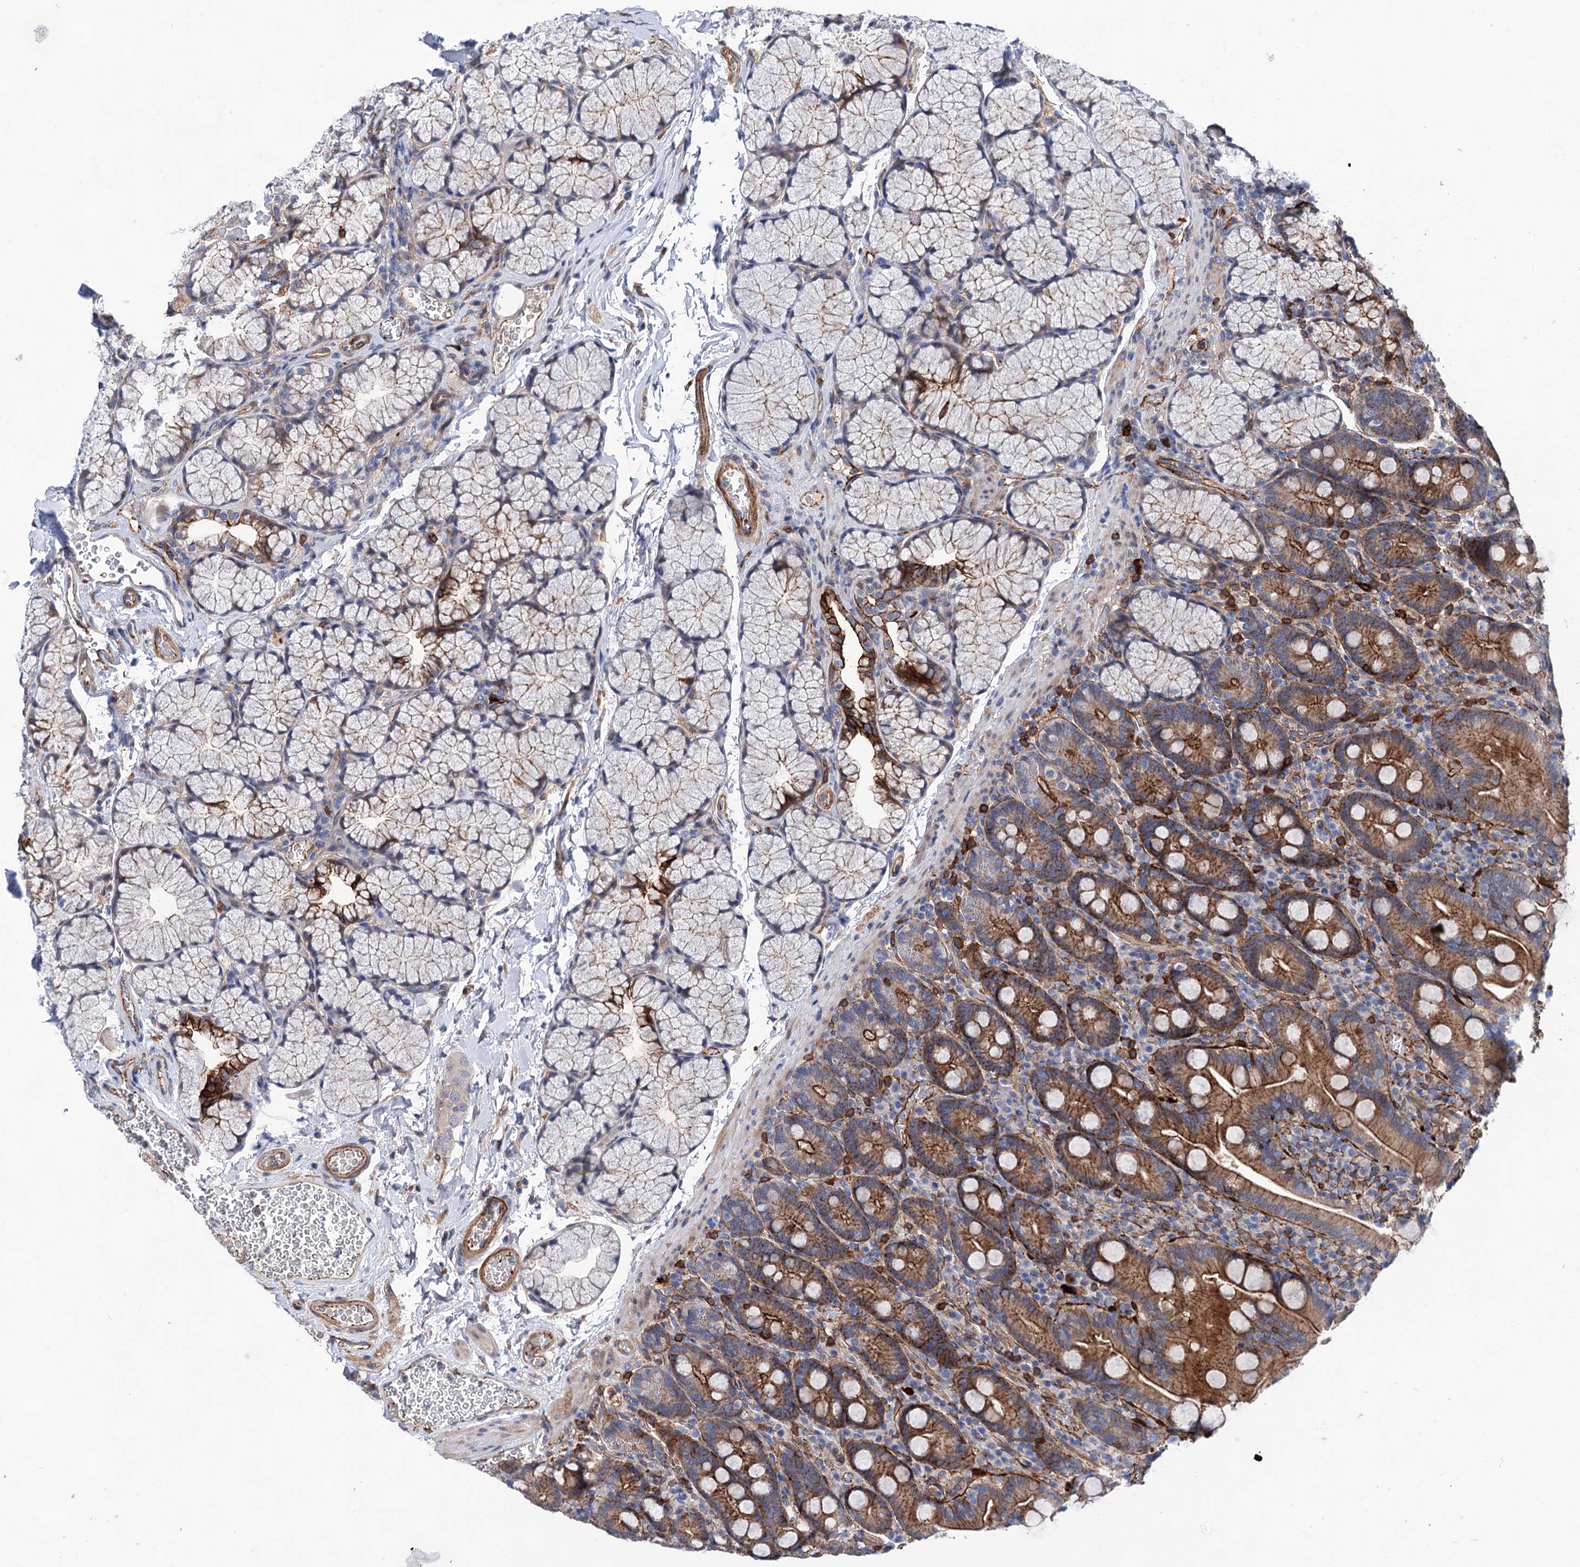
{"staining": {"intensity": "strong", "quantity": ">75%", "location": "cytoplasmic/membranous"}, "tissue": "duodenum", "cell_type": "Glandular cells", "image_type": "normal", "snomed": [{"axis": "morphology", "description": "Normal tissue, NOS"}, {"axis": "topography", "description": "Duodenum"}], "caption": "Immunohistochemical staining of benign human duodenum exhibits >75% levels of strong cytoplasmic/membranous protein expression in approximately >75% of glandular cells. Nuclei are stained in blue.", "gene": "TMTC3", "patient": {"sex": "male", "age": 35}}